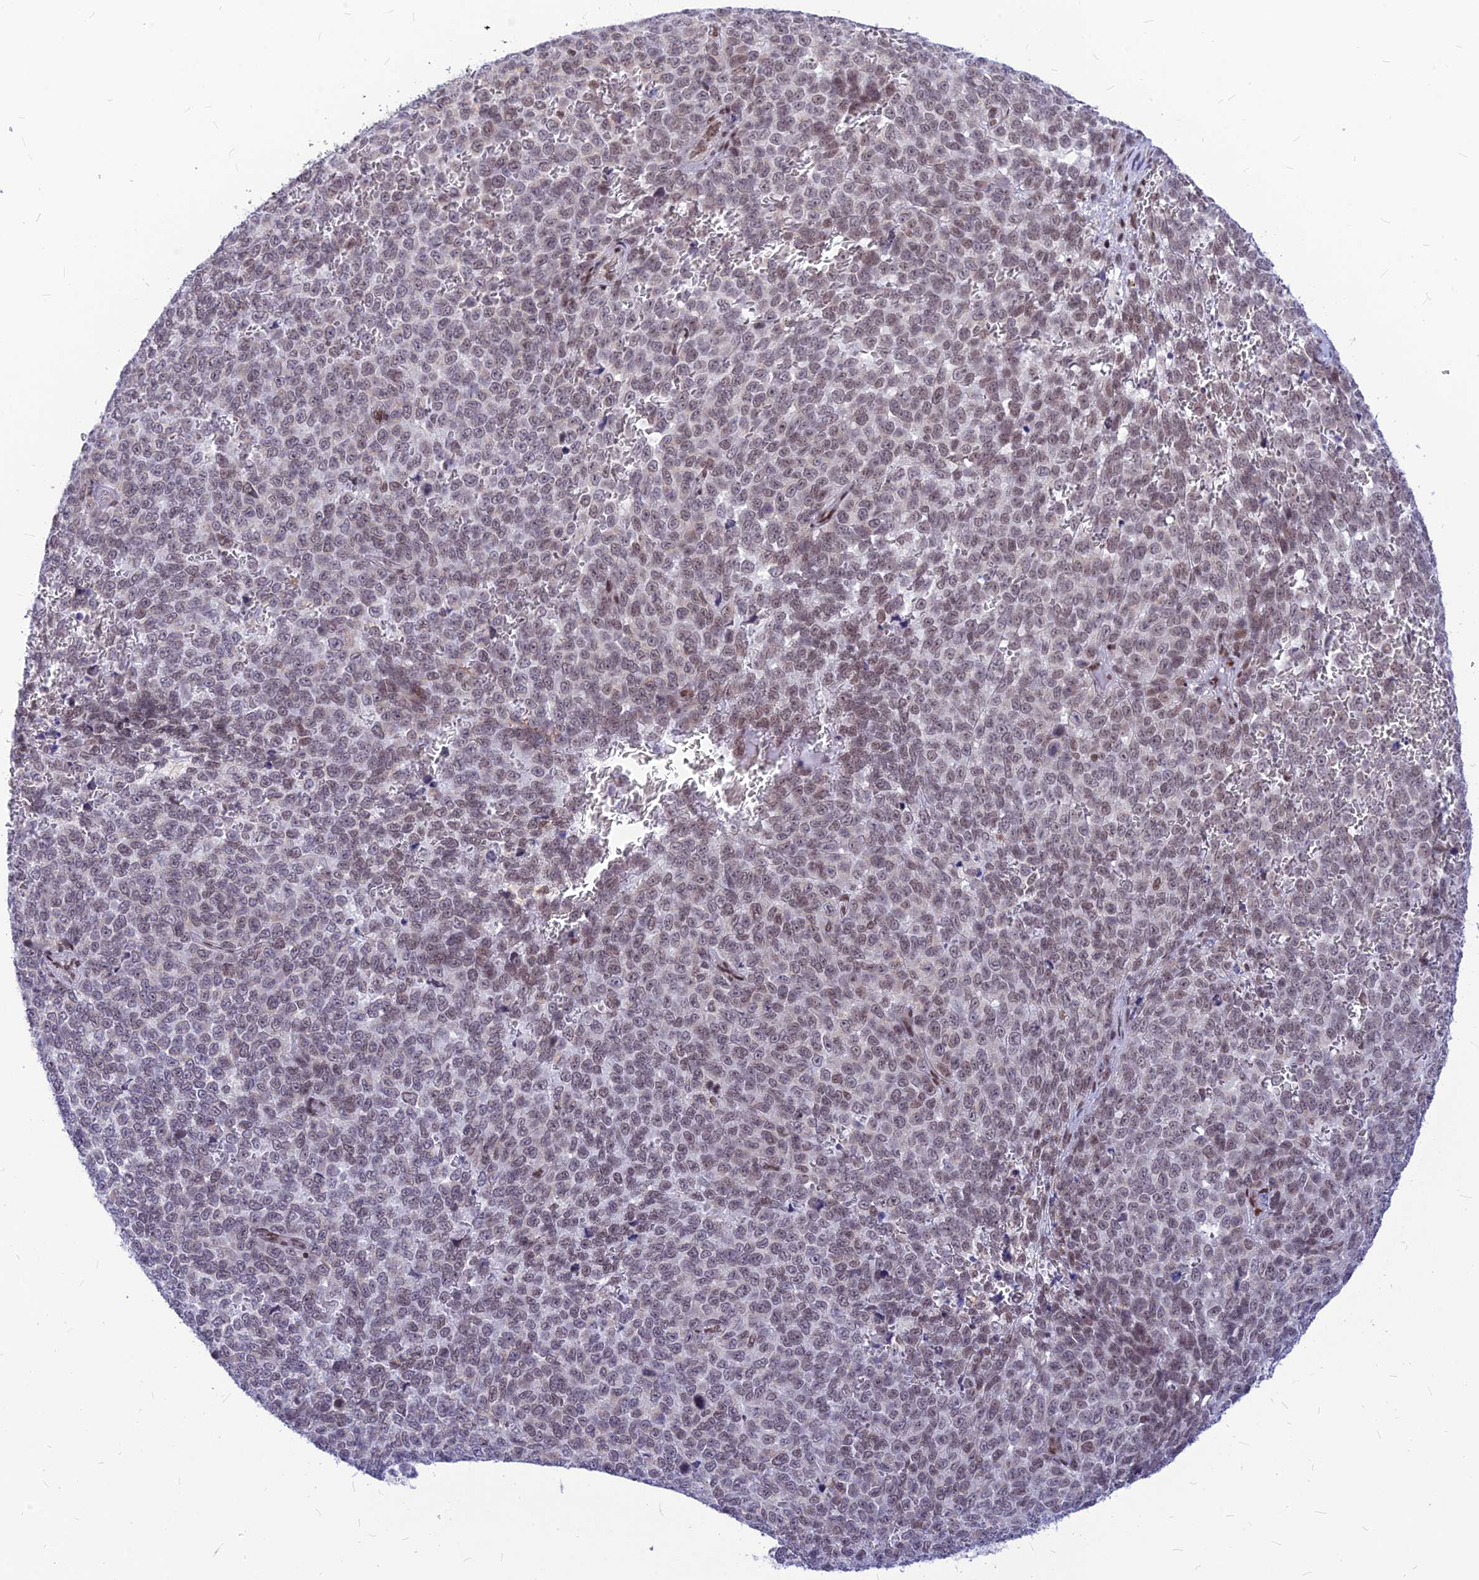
{"staining": {"intensity": "weak", "quantity": ">75%", "location": "nuclear"}, "tissue": "melanoma", "cell_type": "Tumor cells", "image_type": "cancer", "snomed": [{"axis": "morphology", "description": "Malignant melanoma, NOS"}, {"axis": "topography", "description": "Nose, NOS"}], "caption": "A micrograph of melanoma stained for a protein displays weak nuclear brown staining in tumor cells.", "gene": "KCTD13", "patient": {"sex": "female", "age": 48}}